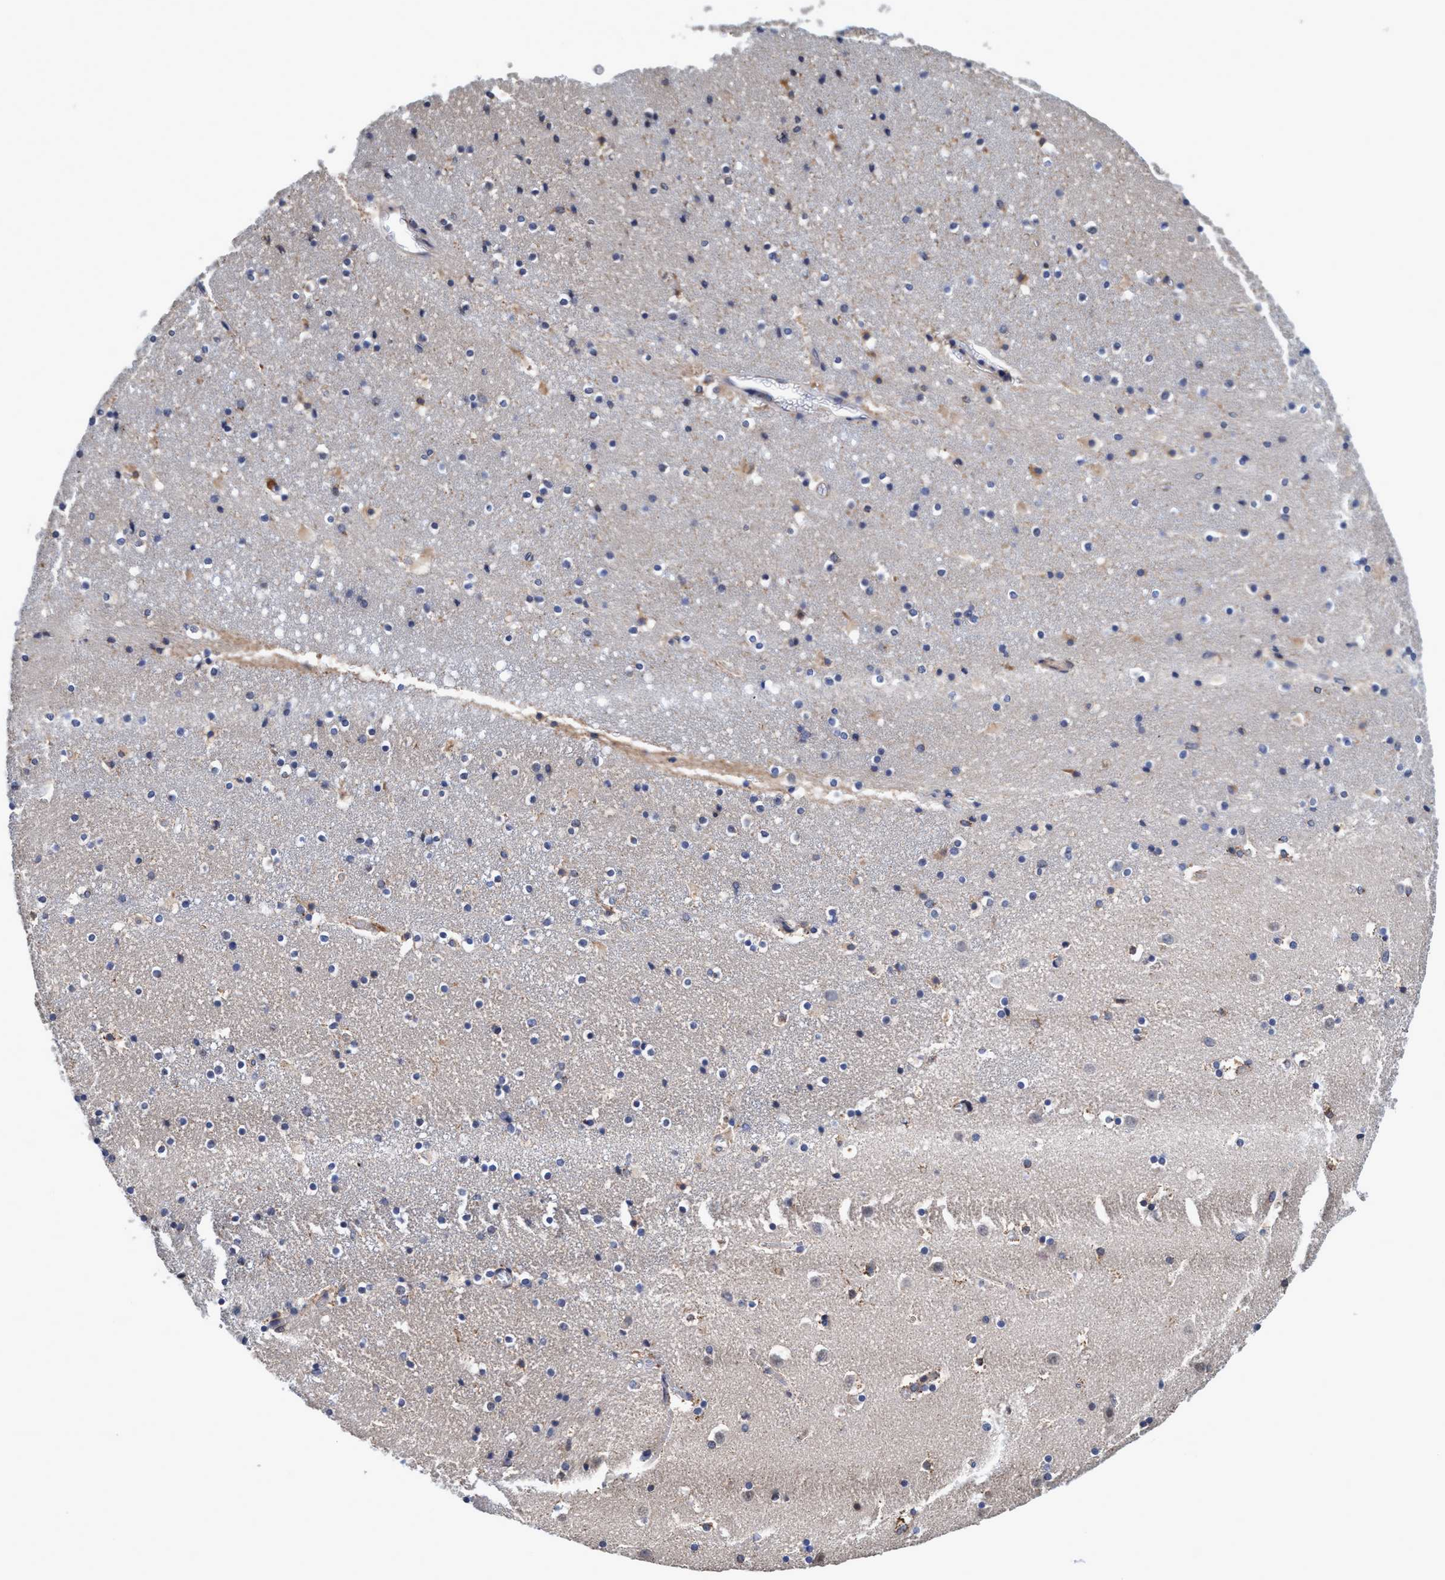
{"staining": {"intensity": "moderate", "quantity": "<25%", "location": "cytoplasmic/membranous"}, "tissue": "caudate", "cell_type": "Glial cells", "image_type": "normal", "snomed": [{"axis": "morphology", "description": "Normal tissue, NOS"}, {"axis": "topography", "description": "Lateral ventricle wall"}], "caption": "Caudate stained with DAB (3,3'-diaminobenzidine) IHC displays low levels of moderate cytoplasmic/membranous expression in about <25% of glial cells.", "gene": "CALCOCO2", "patient": {"sex": "male", "age": 45}}